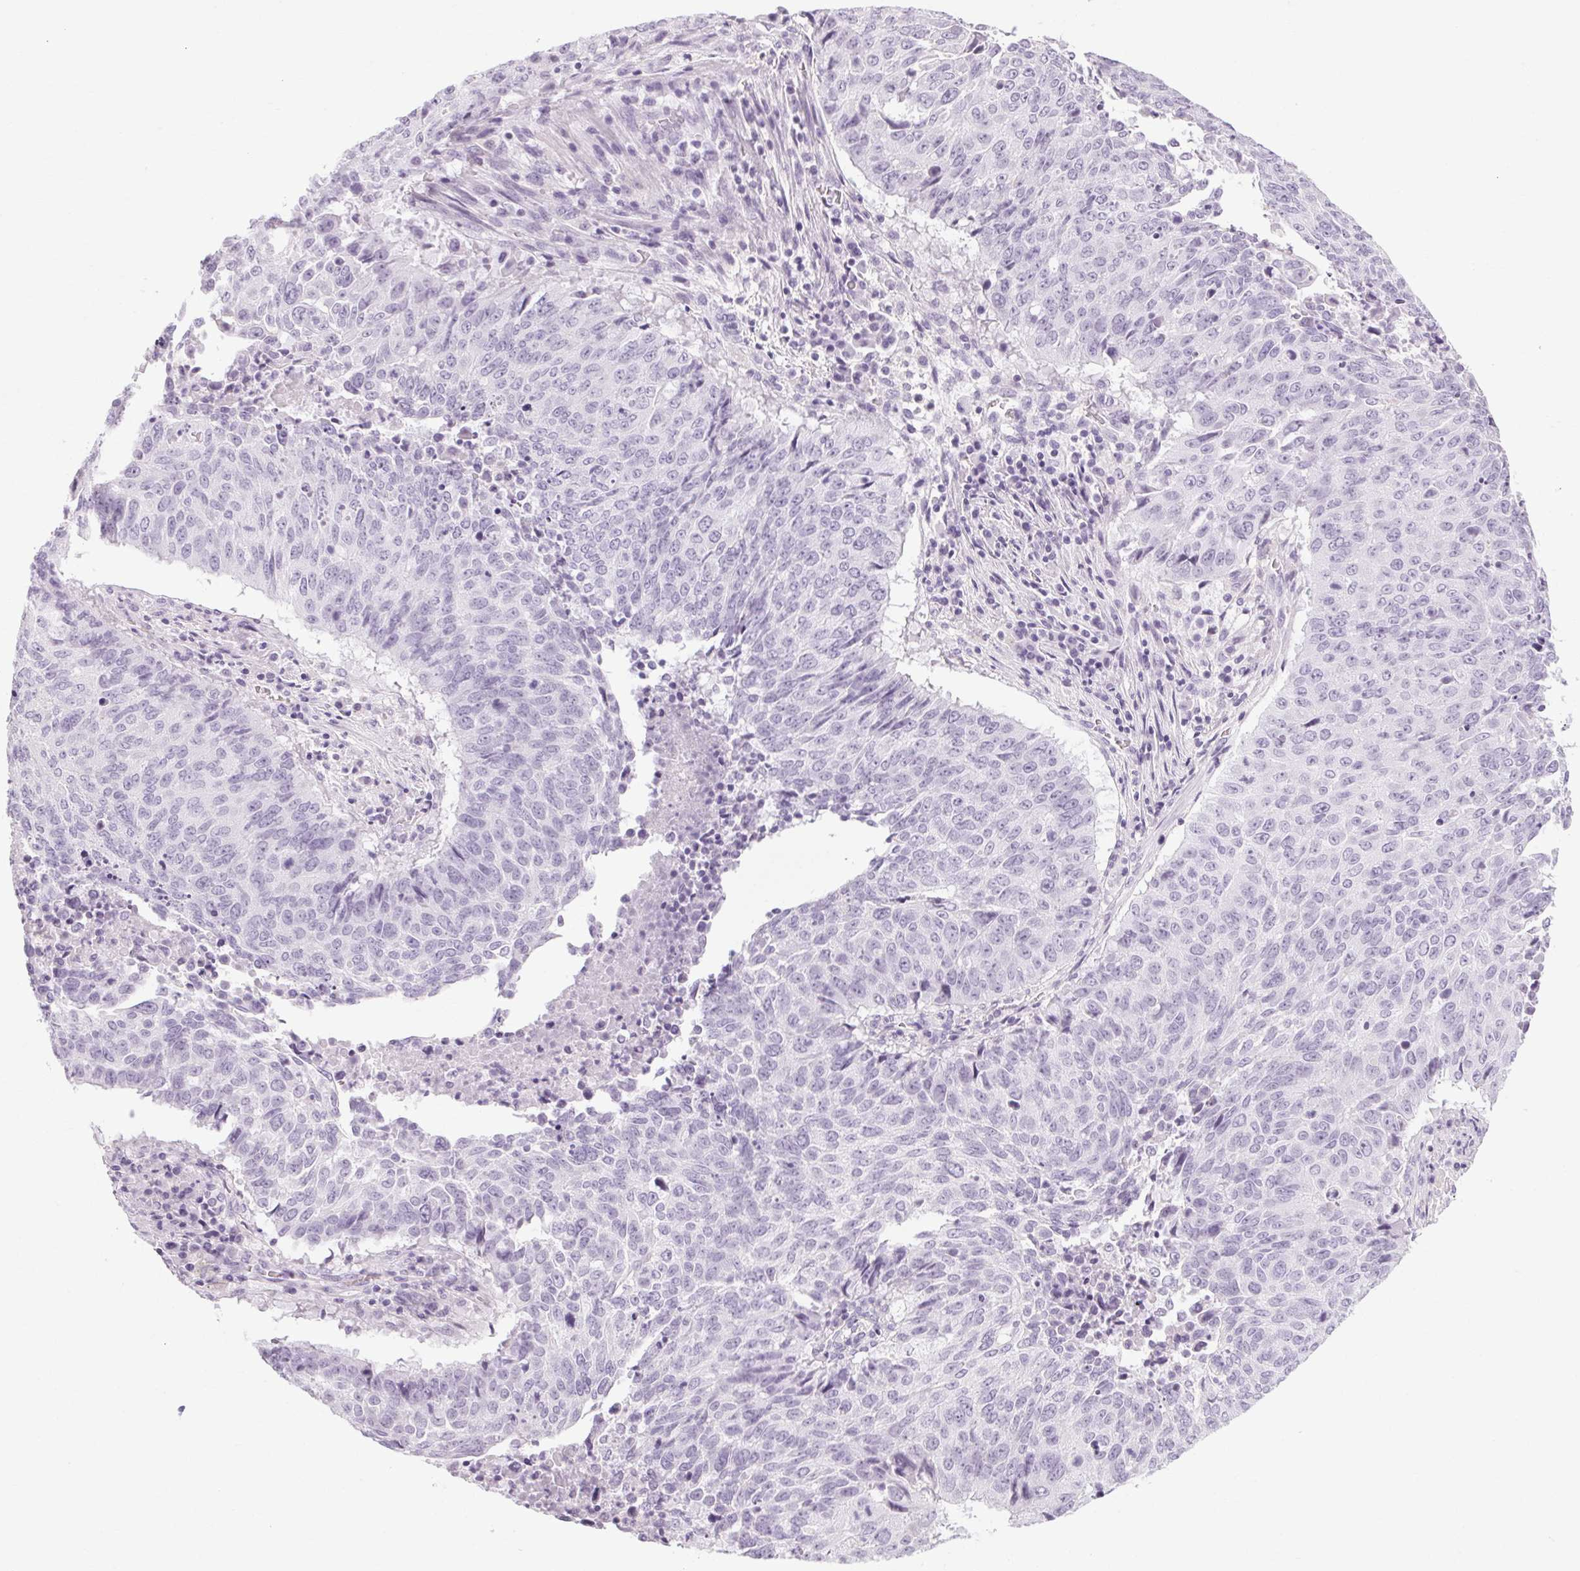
{"staining": {"intensity": "negative", "quantity": "none", "location": "none"}, "tissue": "lung cancer", "cell_type": "Tumor cells", "image_type": "cancer", "snomed": [{"axis": "morphology", "description": "Normal tissue, NOS"}, {"axis": "morphology", "description": "Squamous cell carcinoma, NOS"}, {"axis": "topography", "description": "Bronchus"}, {"axis": "topography", "description": "Lung"}], "caption": "Tumor cells are negative for brown protein staining in squamous cell carcinoma (lung).", "gene": "POMC", "patient": {"sex": "male", "age": 64}}